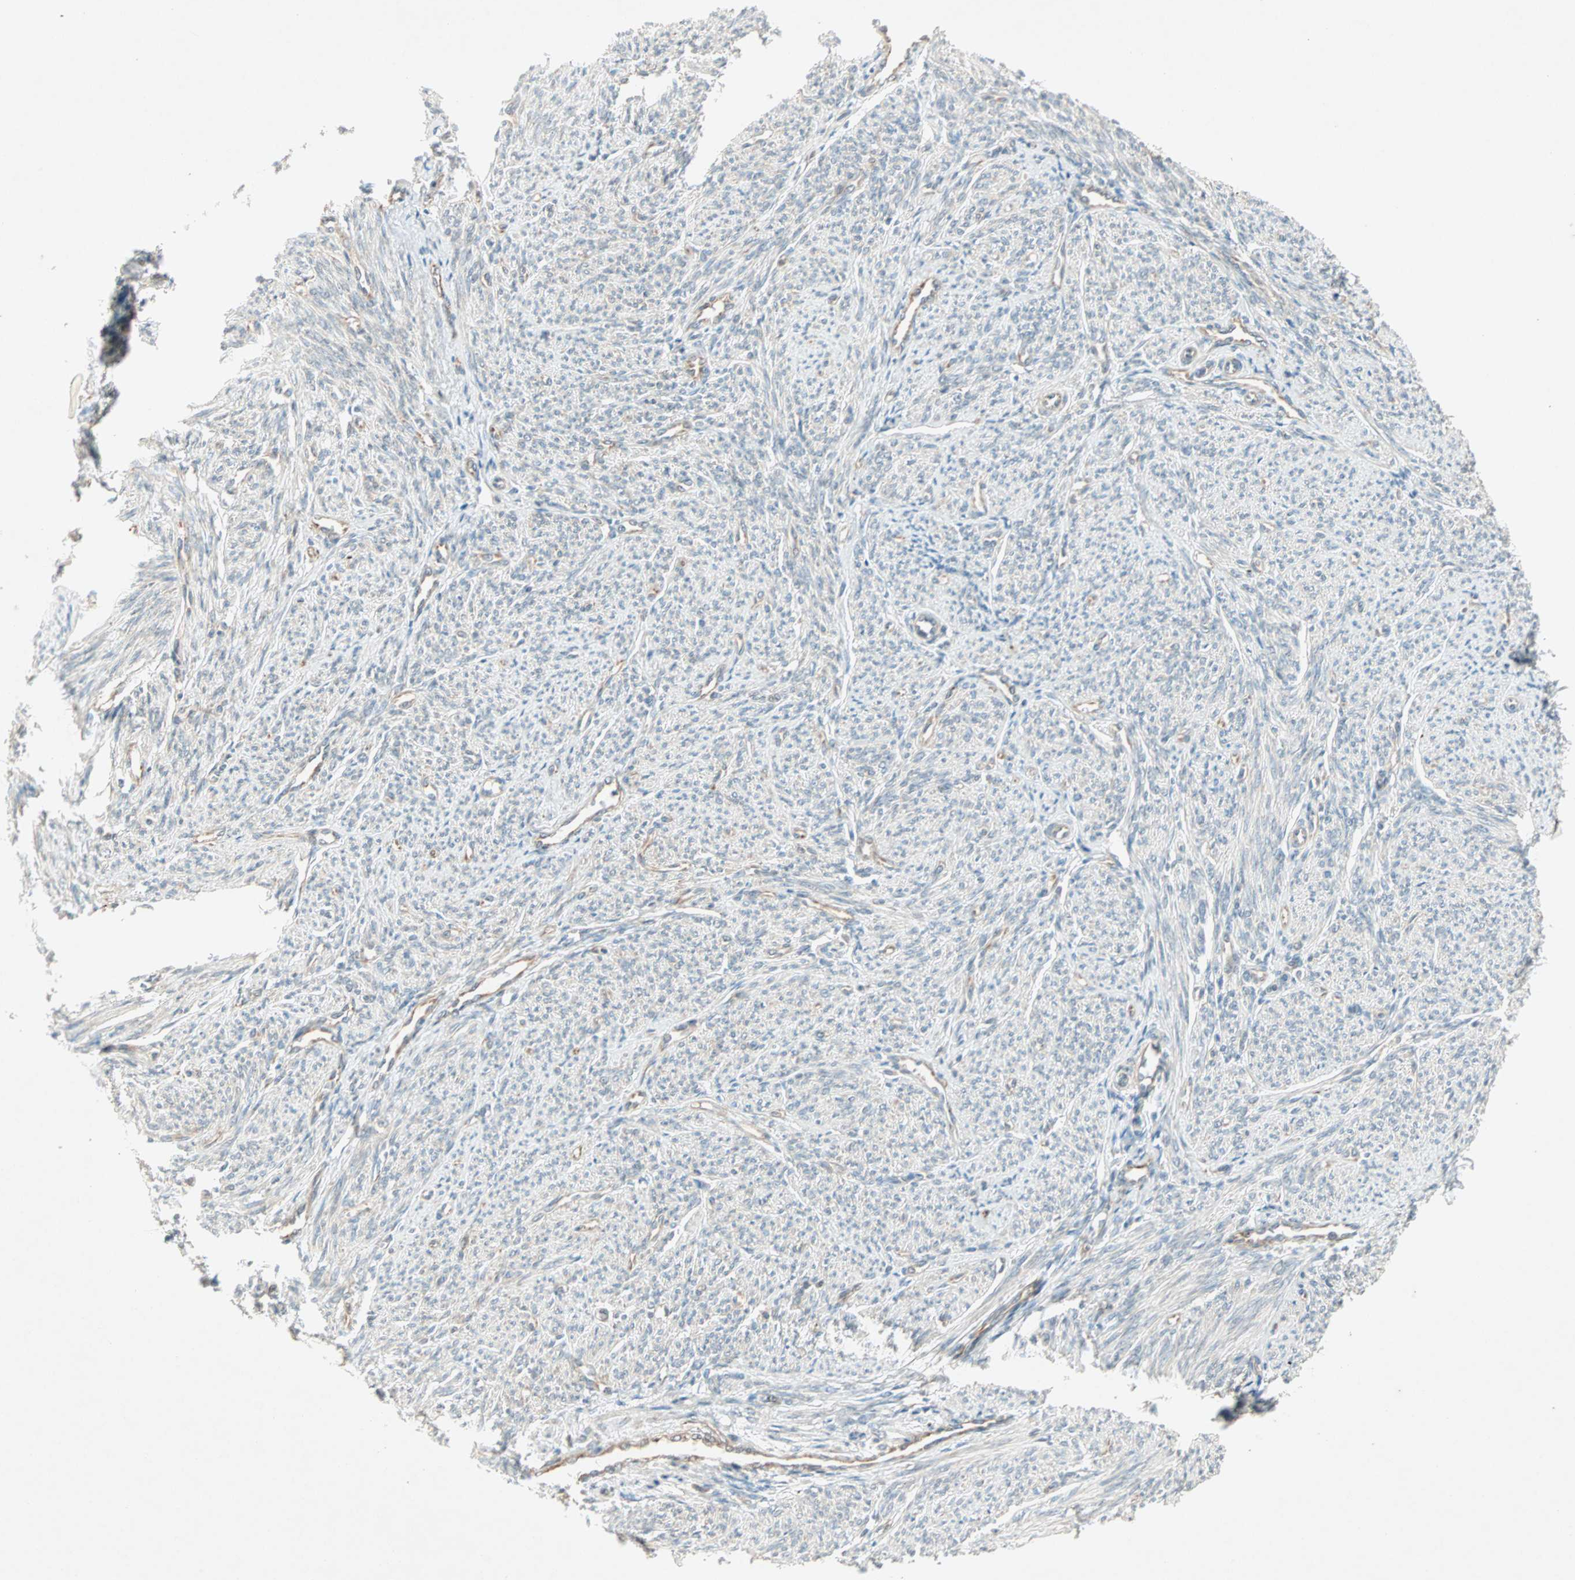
{"staining": {"intensity": "strong", "quantity": ">75%", "location": "cytoplasmic/membranous,nuclear"}, "tissue": "smooth muscle", "cell_type": "Smooth muscle cells", "image_type": "normal", "snomed": [{"axis": "morphology", "description": "Normal tissue, NOS"}, {"axis": "topography", "description": "Smooth muscle"}], "caption": "Smooth muscle cells show high levels of strong cytoplasmic/membranous,nuclear positivity in approximately >75% of cells in normal human smooth muscle. The staining is performed using DAB brown chromogen to label protein expression. The nuclei are counter-stained blue using hematoxylin.", "gene": "ZNF37A", "patient": {"sex": "female", "age": 65}}